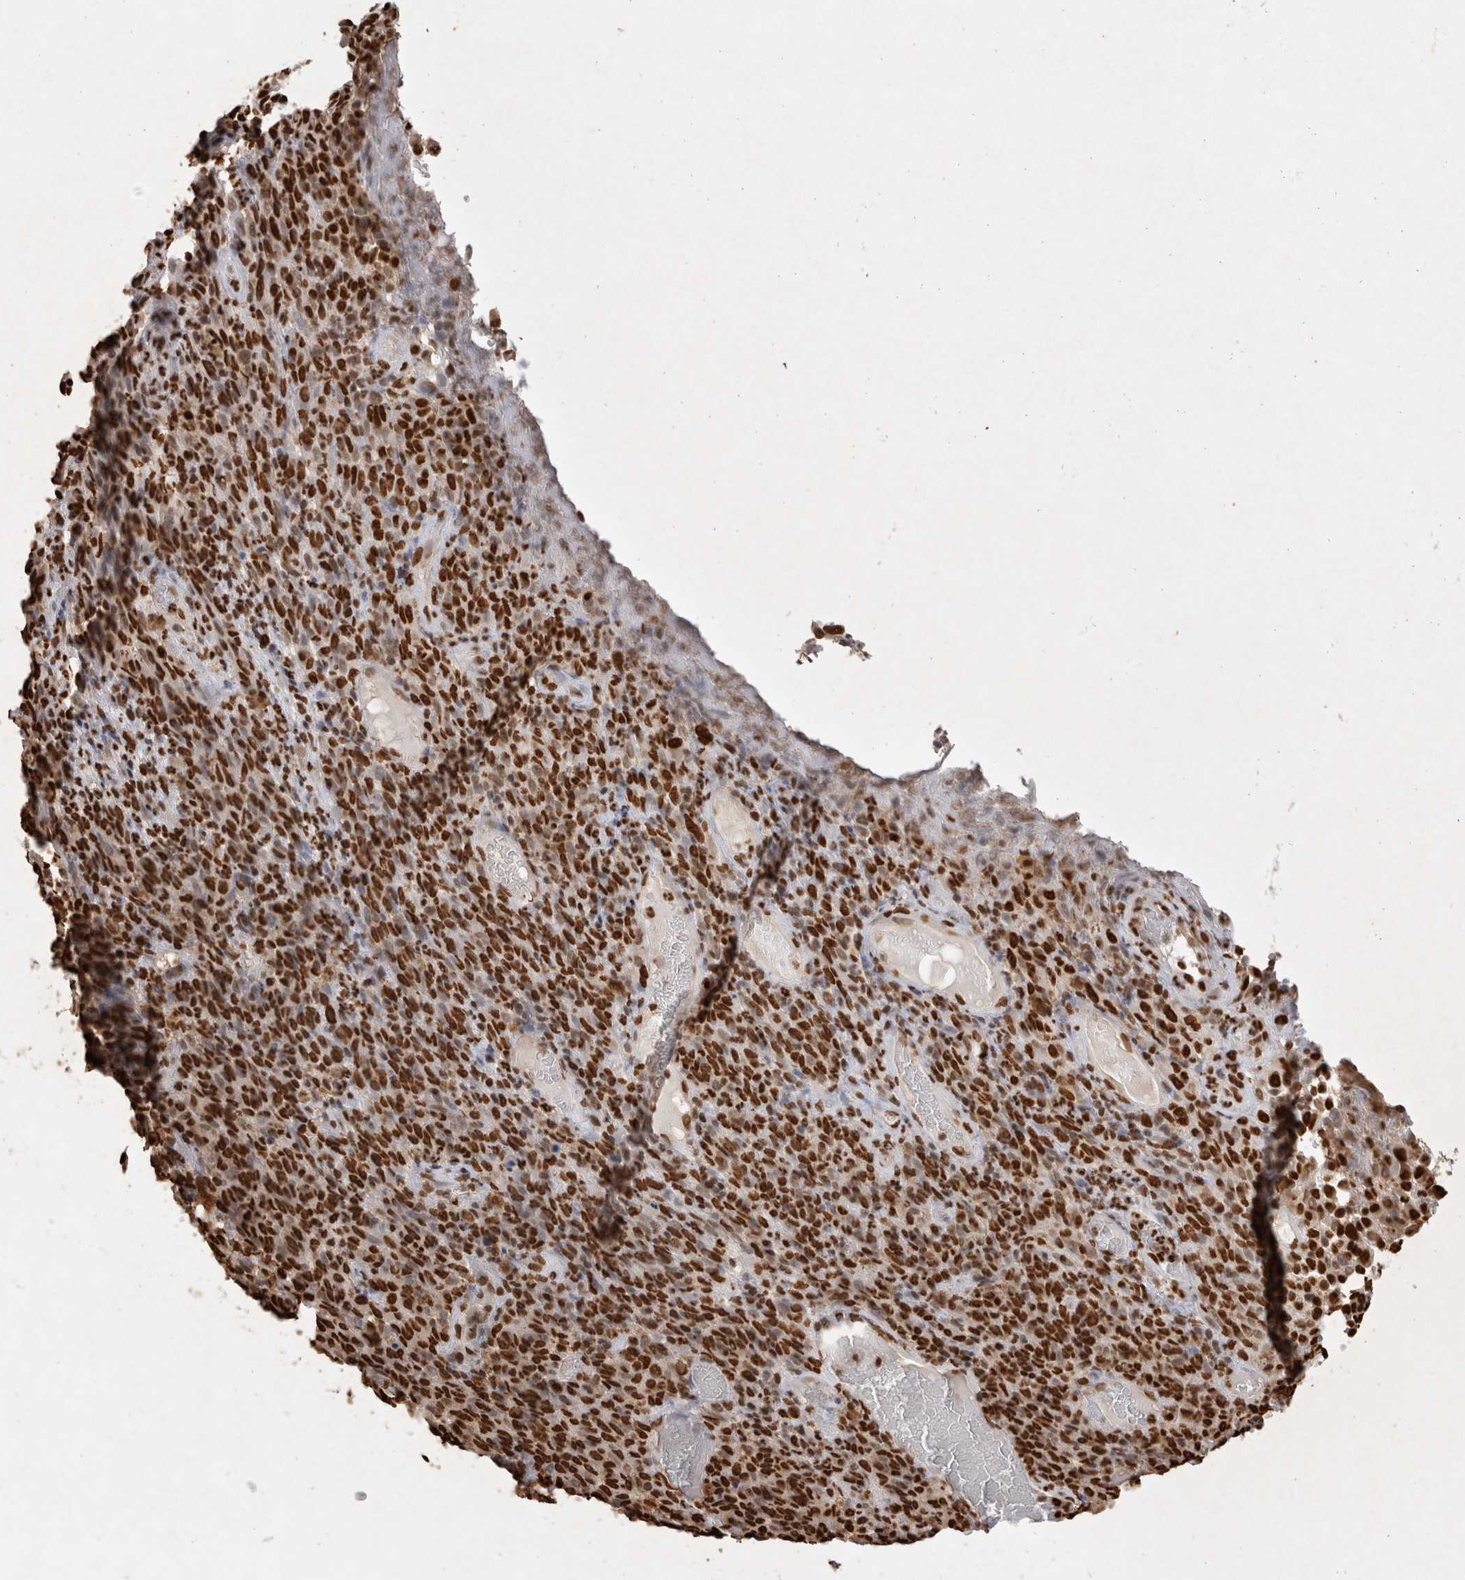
{"staining": {"intensity": "strong", "quantity": ">75%", "location": "nuclear"}, "tissue": "melanoma", "cell_type": "Tumor cells", "image_type": "cancer", "snomed": [{"axis": "morphology", "description": "Malignant melanoma, NOS"}, {"axis": "topography", "description": "Skin"}], "caption": "A micrograph of human melanoma stained for a protein reveals strong nuclear brown staining in tumor cells. (Stains: DAB (3,3'-diaminobenzidine) in brown, nuclei in blue, Microscopy: brightfield microscopy at high magnification).", "gene": "HDGF", "patient": {"sex": "female", "age": 82}}